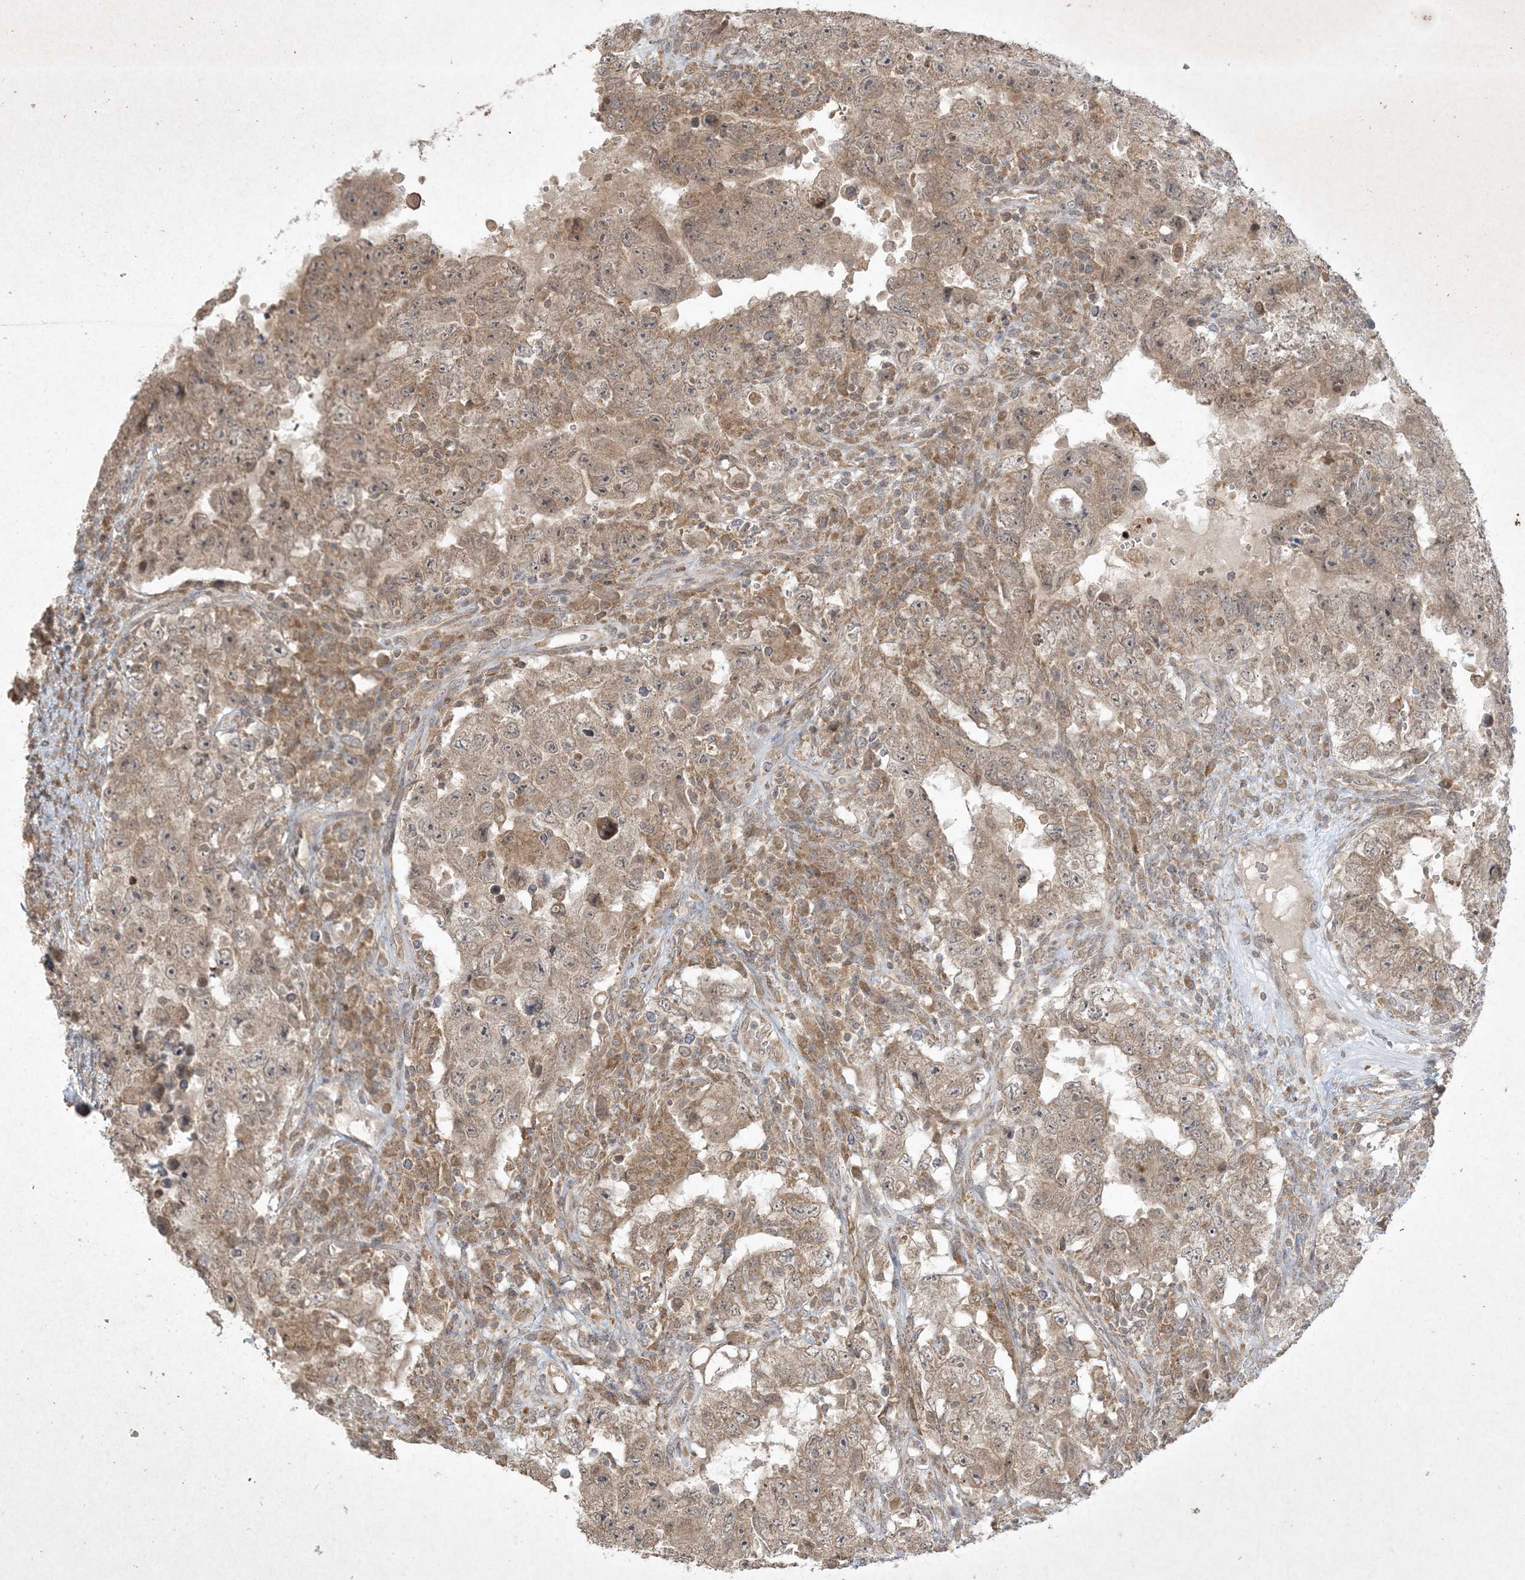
{"staining": {"intensity": "moderate", "quantity": ">75%", "location": "cytoplasmic/membranous"}, "tissue": "testis cancer", "cell_type": "Tumor cells", "image_type": "cancer", "snomed": [{"axis": "morphology", "description": "Carcinoma, Embryonal, NOS"}, {"axis": "topography", "description": "Testis"}], "caption": "This image demonstrates IHC staining of testis cancer (embryonal carcinoma), with medium moderate cytoplasmic/membranous positivity in about >75% of tumor cells.", "gene": "NRBP2", "patient": {"sex": "male", "age": 26}}